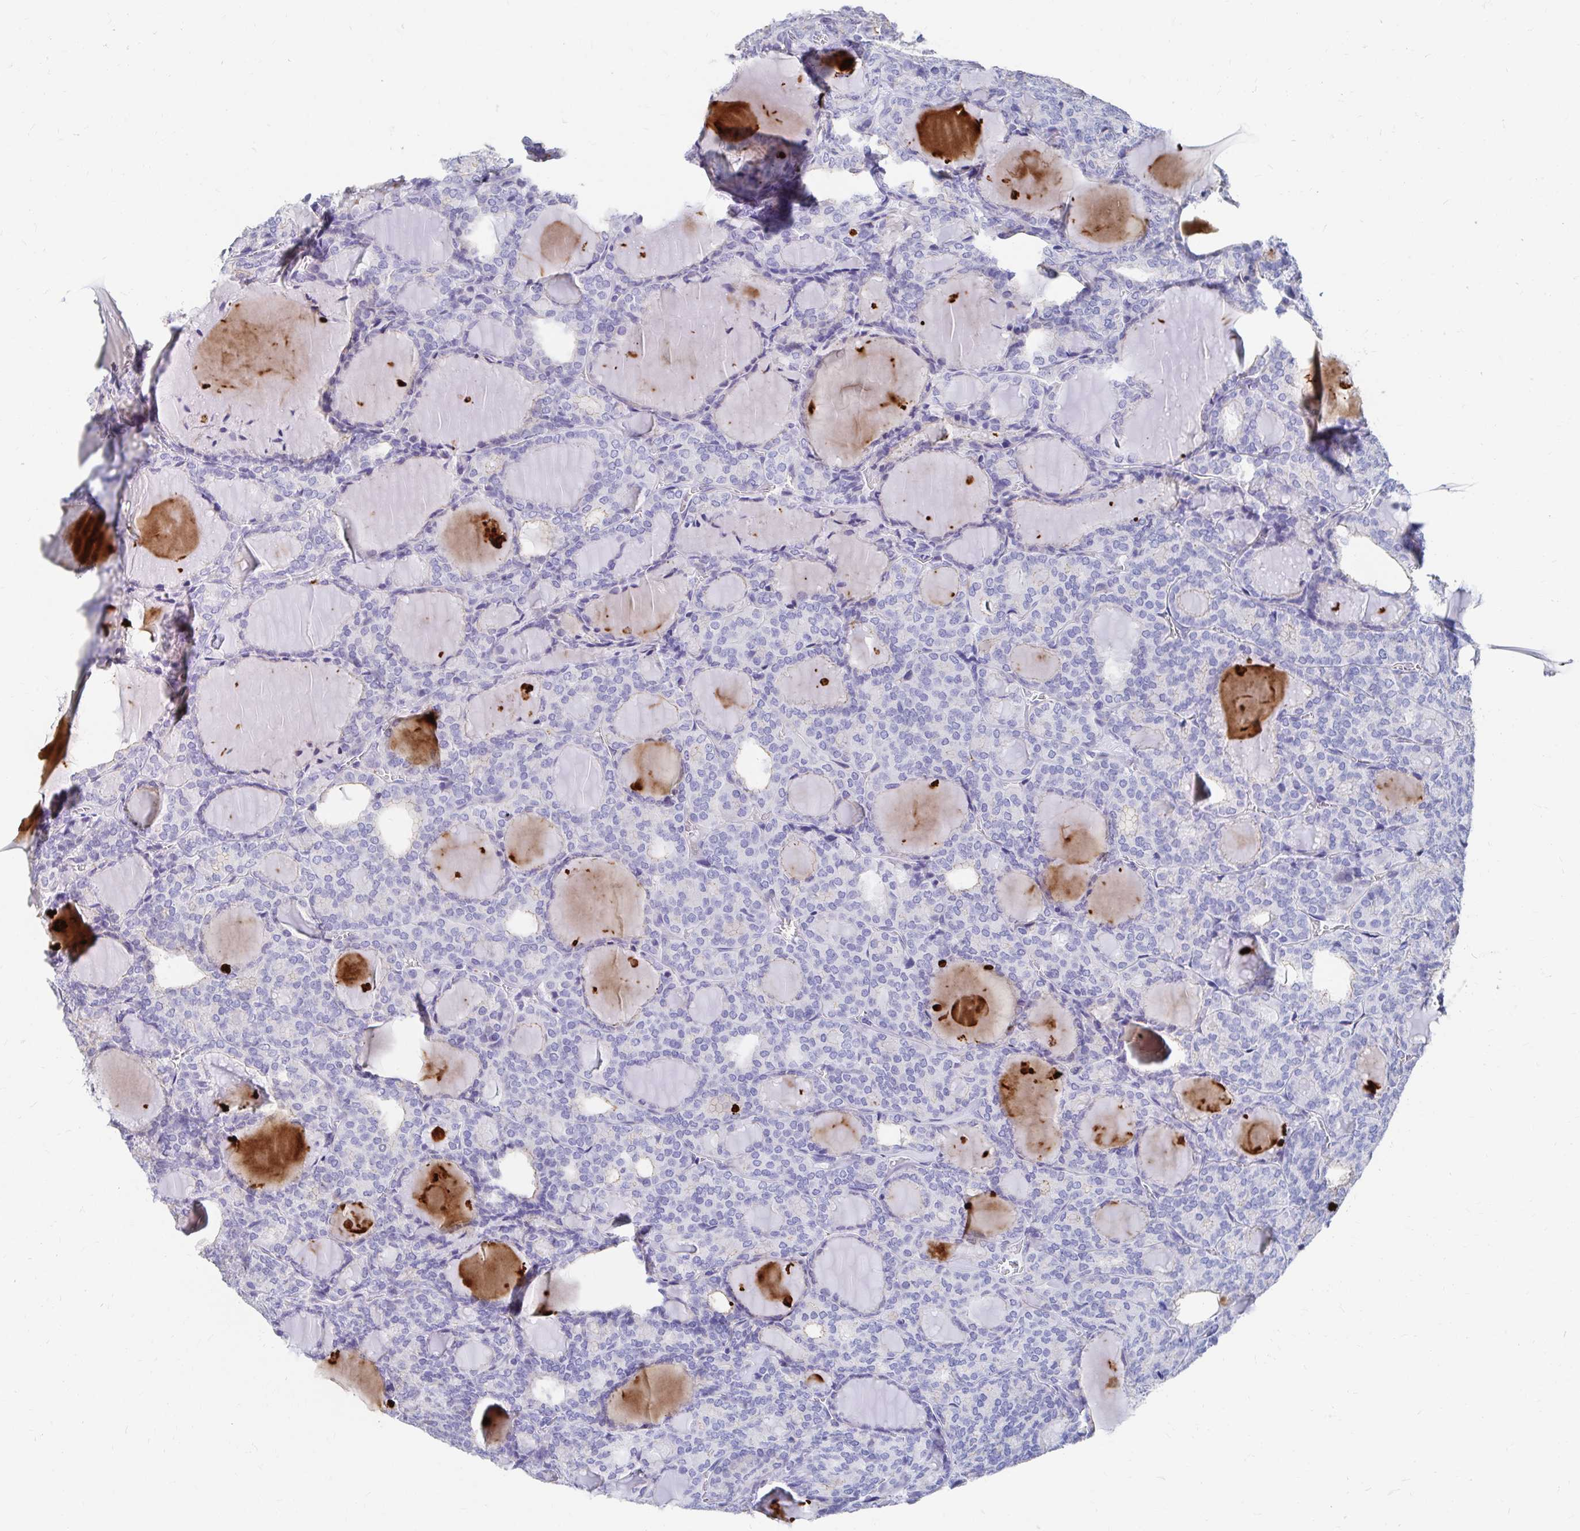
{"staining": {"intensity": "negative", "quantity": "none", "location": "none"}, "tissue": "thyroid cancer", "cell_type": "Tumor cells", "image_type": "cancer", "snomed": [{"axis": "morphology", "description": "Follicular adenoma carcinoma, NOS"}, {"axis": "topography", "description": "Thyroid gland"}], "caption": "Tumor cells show no significant protein staining in thyroid cancer.", "gene": "LAMC3", "patient": {"sex": "male", "age": 74}}